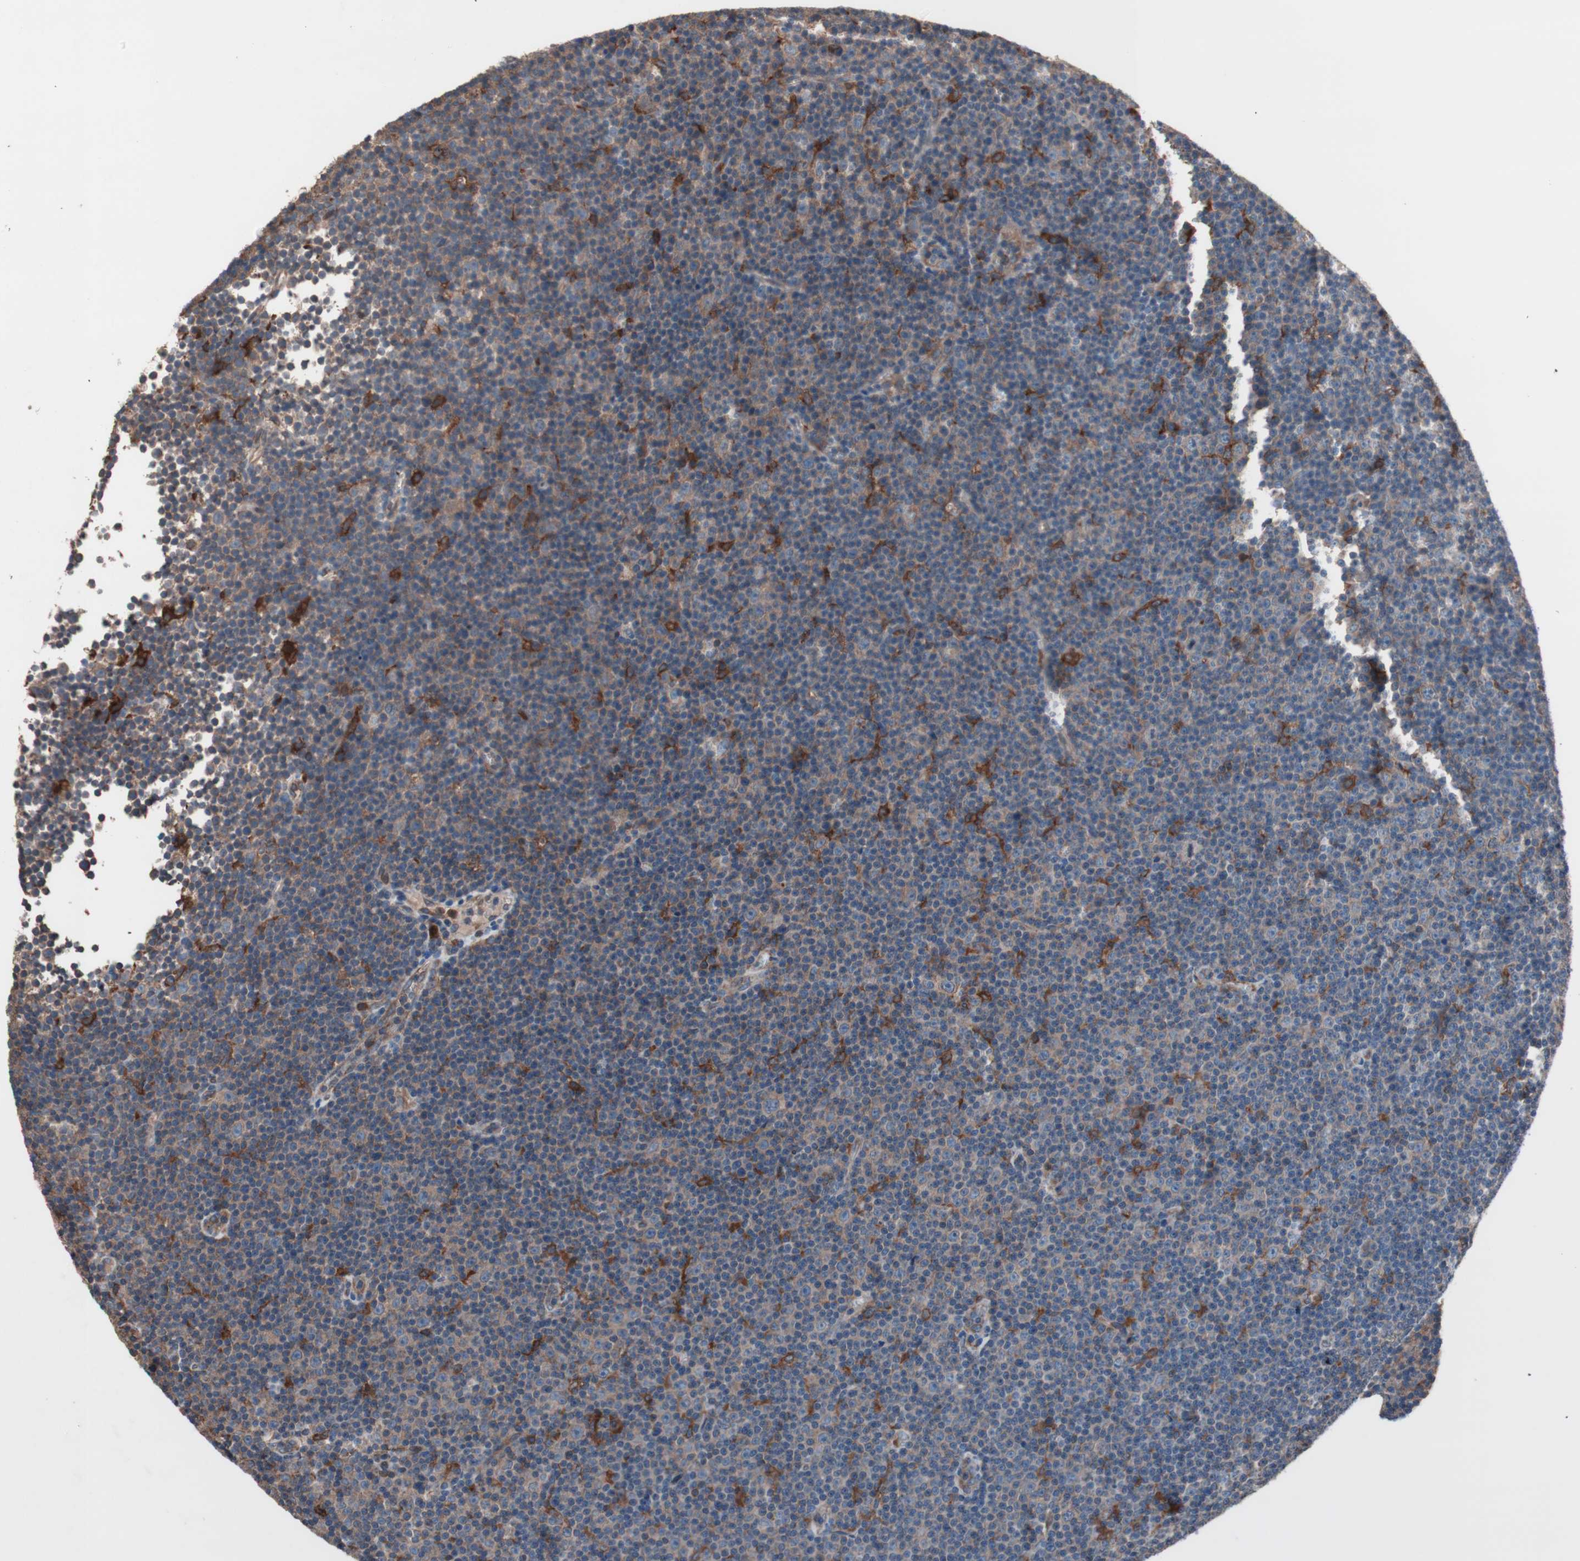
{"staining": {"intensity": "negative", "quantity": "none", "location": "none"}, "tissue": "lymphoma", "cell_type": "Tumor cells", "image_type": "cancer", "snomed": [{"axis": "morphology", "description": "Malignant lymphoma, non-Hodgkin's type, Low grade"}, {"axis": "topography", "description": "Lymph node"}], "caption": "This is an immunohistochemistry (IHC) histopathology image of malignant lymphoma, non-Hodgkin's type (low-grade). There is no expression in tumor cells.", "gene": "ATG7", "patient": {"sex": "female", "age": 67}}